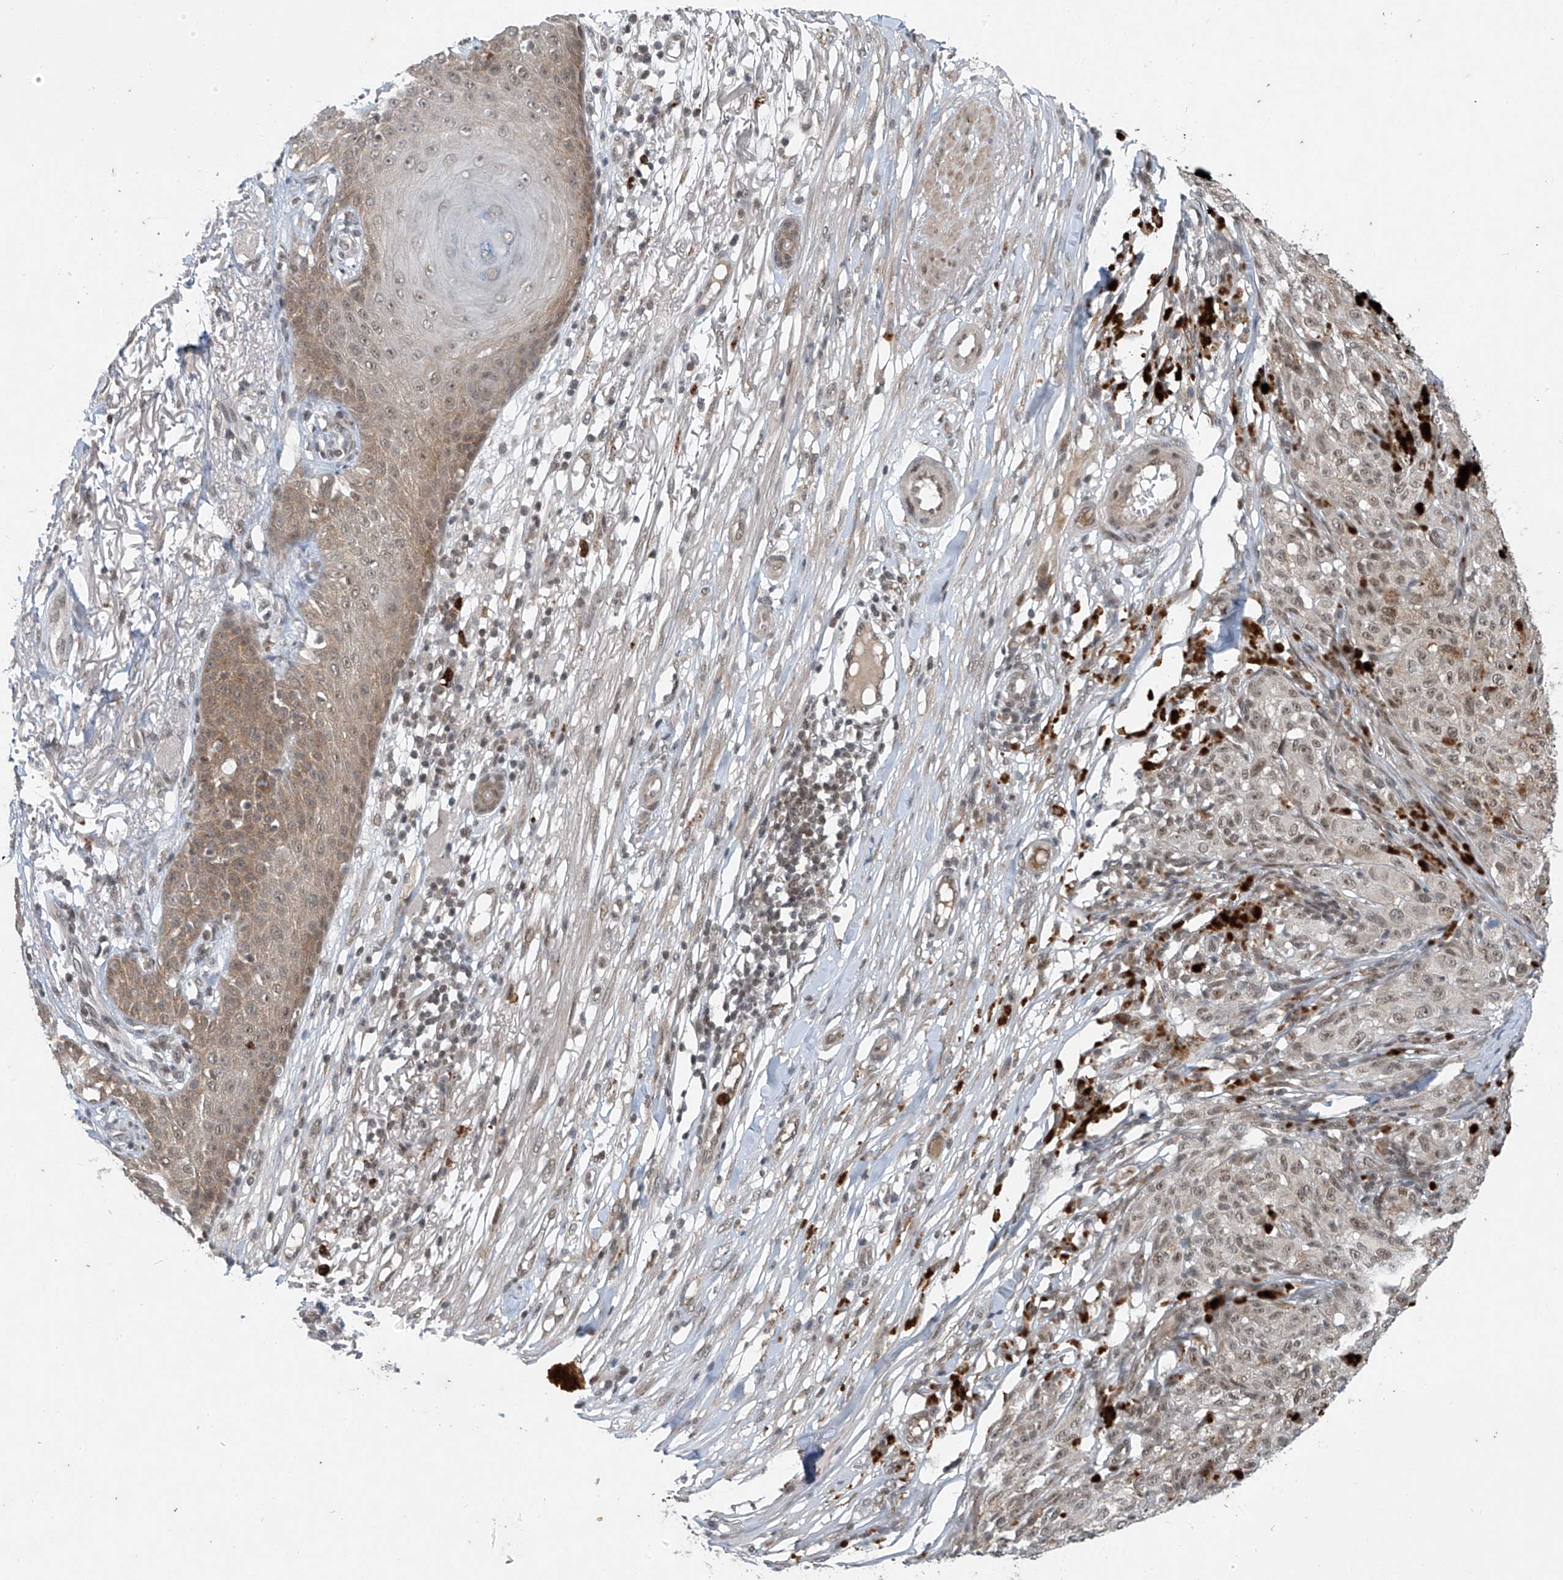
{"staining": {"intensity": "weak", "quantity": "<25%", "location": "nuclear"}, "tissue": "melanoma", "cell_type": "Tumor cells", "image_type": "cancer", "snomed": [{"axis": "morphology", "description": "Malignant melanoma, NOS"}, {"axis": "topography", "description": "Skin"}], "caption": "Immunohistochemistry micrograph of malignant melanoma stained for a protein (brown), which demonstrates no staining in tumor cells.", "gene": "TAF8", "patient": {"sex": "female", "age": 82}}